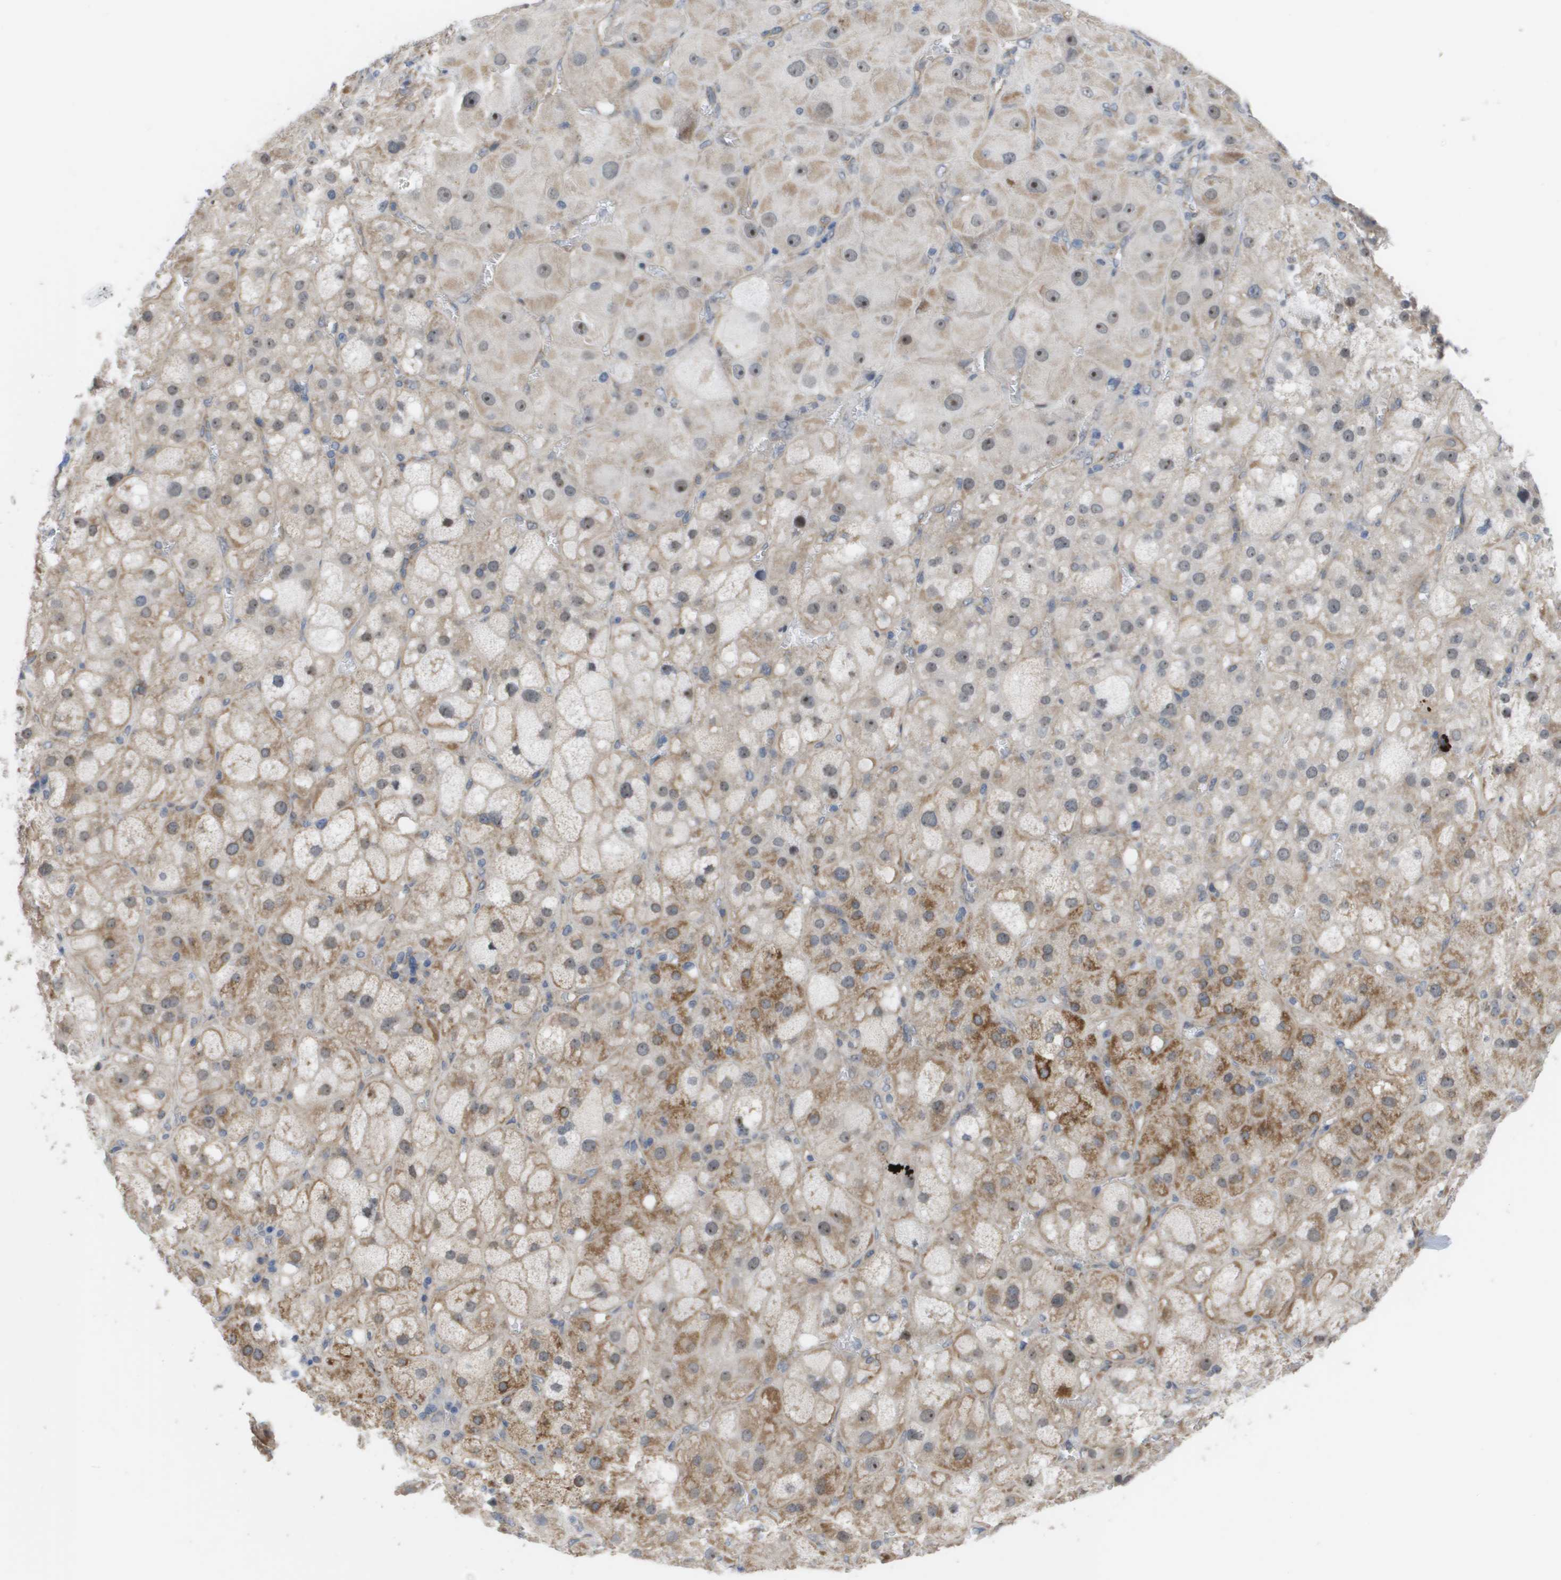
{"staining": {"intensity": "moderate", "quantity": "25%-75%", "location": "cytoplasmic/membranous,nuclear"}, "tissue": "adrenal gland", "cell_type": "Glandular cells", "image_type": "normal", "snomed": [{"axis": "morphology", "description": "Normal tissue, NOS"}, {"axis": "topography", "description": "Adrenal gland"}], "caption": "DAB immunohistochemical staining of normal human adrenal gland exhibits moderate cytoplasmic/membranous,nuclear protein expression in about 25%-75% of glandular cells.", "gene": "MTARC2", "patient": {"sex": "female", "age": 47}}